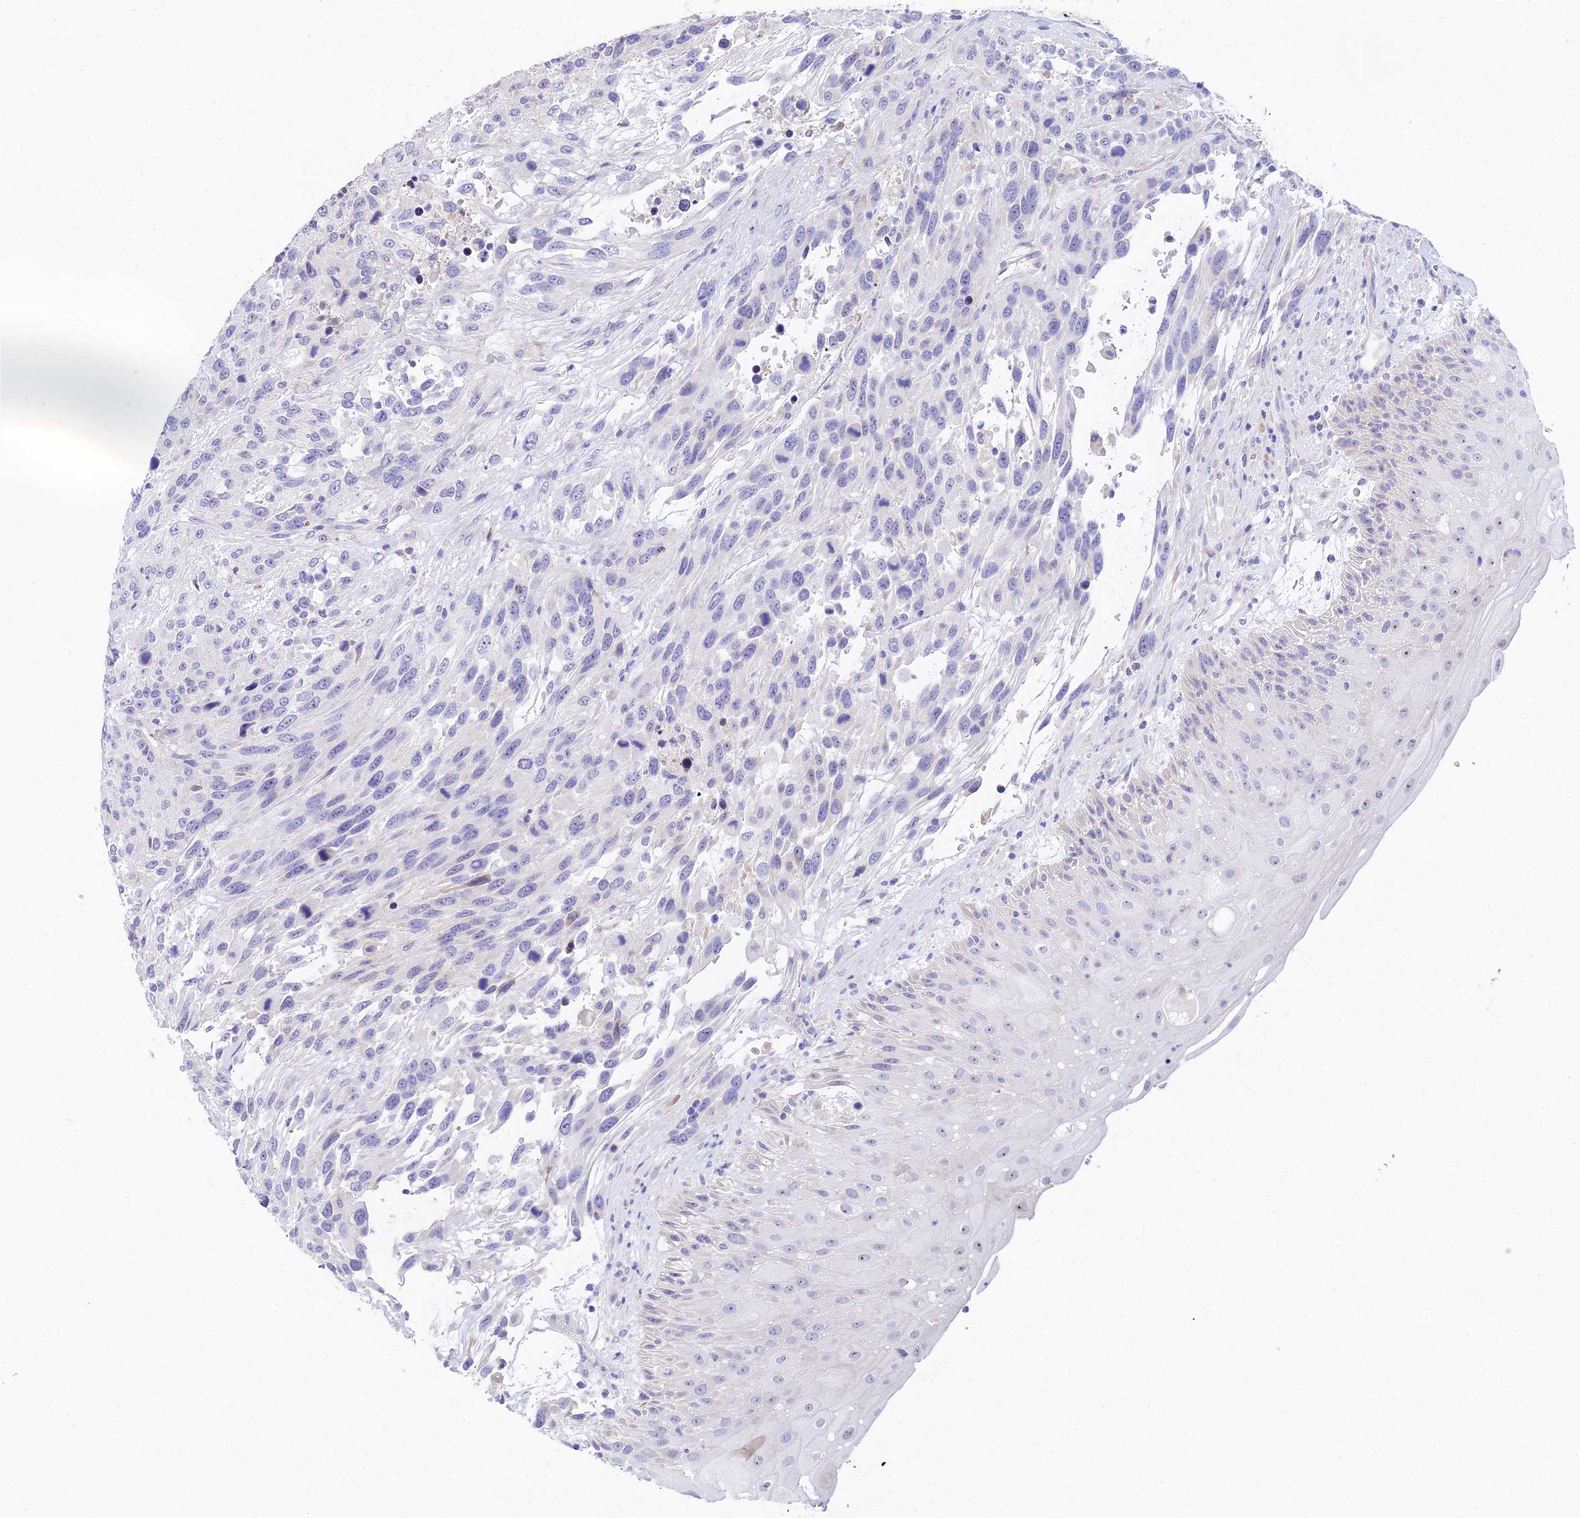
{"staining": {"intensity": "negative", "quantity": "none", "location": "none"}, "tissue": "urothelial cancer", "cell_type": "Tumor cells", "image_type": "cancer", "snomed": [{"axis": "morphology", "description": "Urothelial carcinoma, High grade"}, {"axis": "topography", "description": "Urinary bladder"}], "caption": "Protein analysis of high-grade urothelial carcinoma reveals no significant staining in tumor cells. (DAB (3,3'-diaminobenzidine) IHC visualized using brightfield microscopy, high magnification).", "gene": "CEP41", "patient": {"sex": "female", "age": 70}}